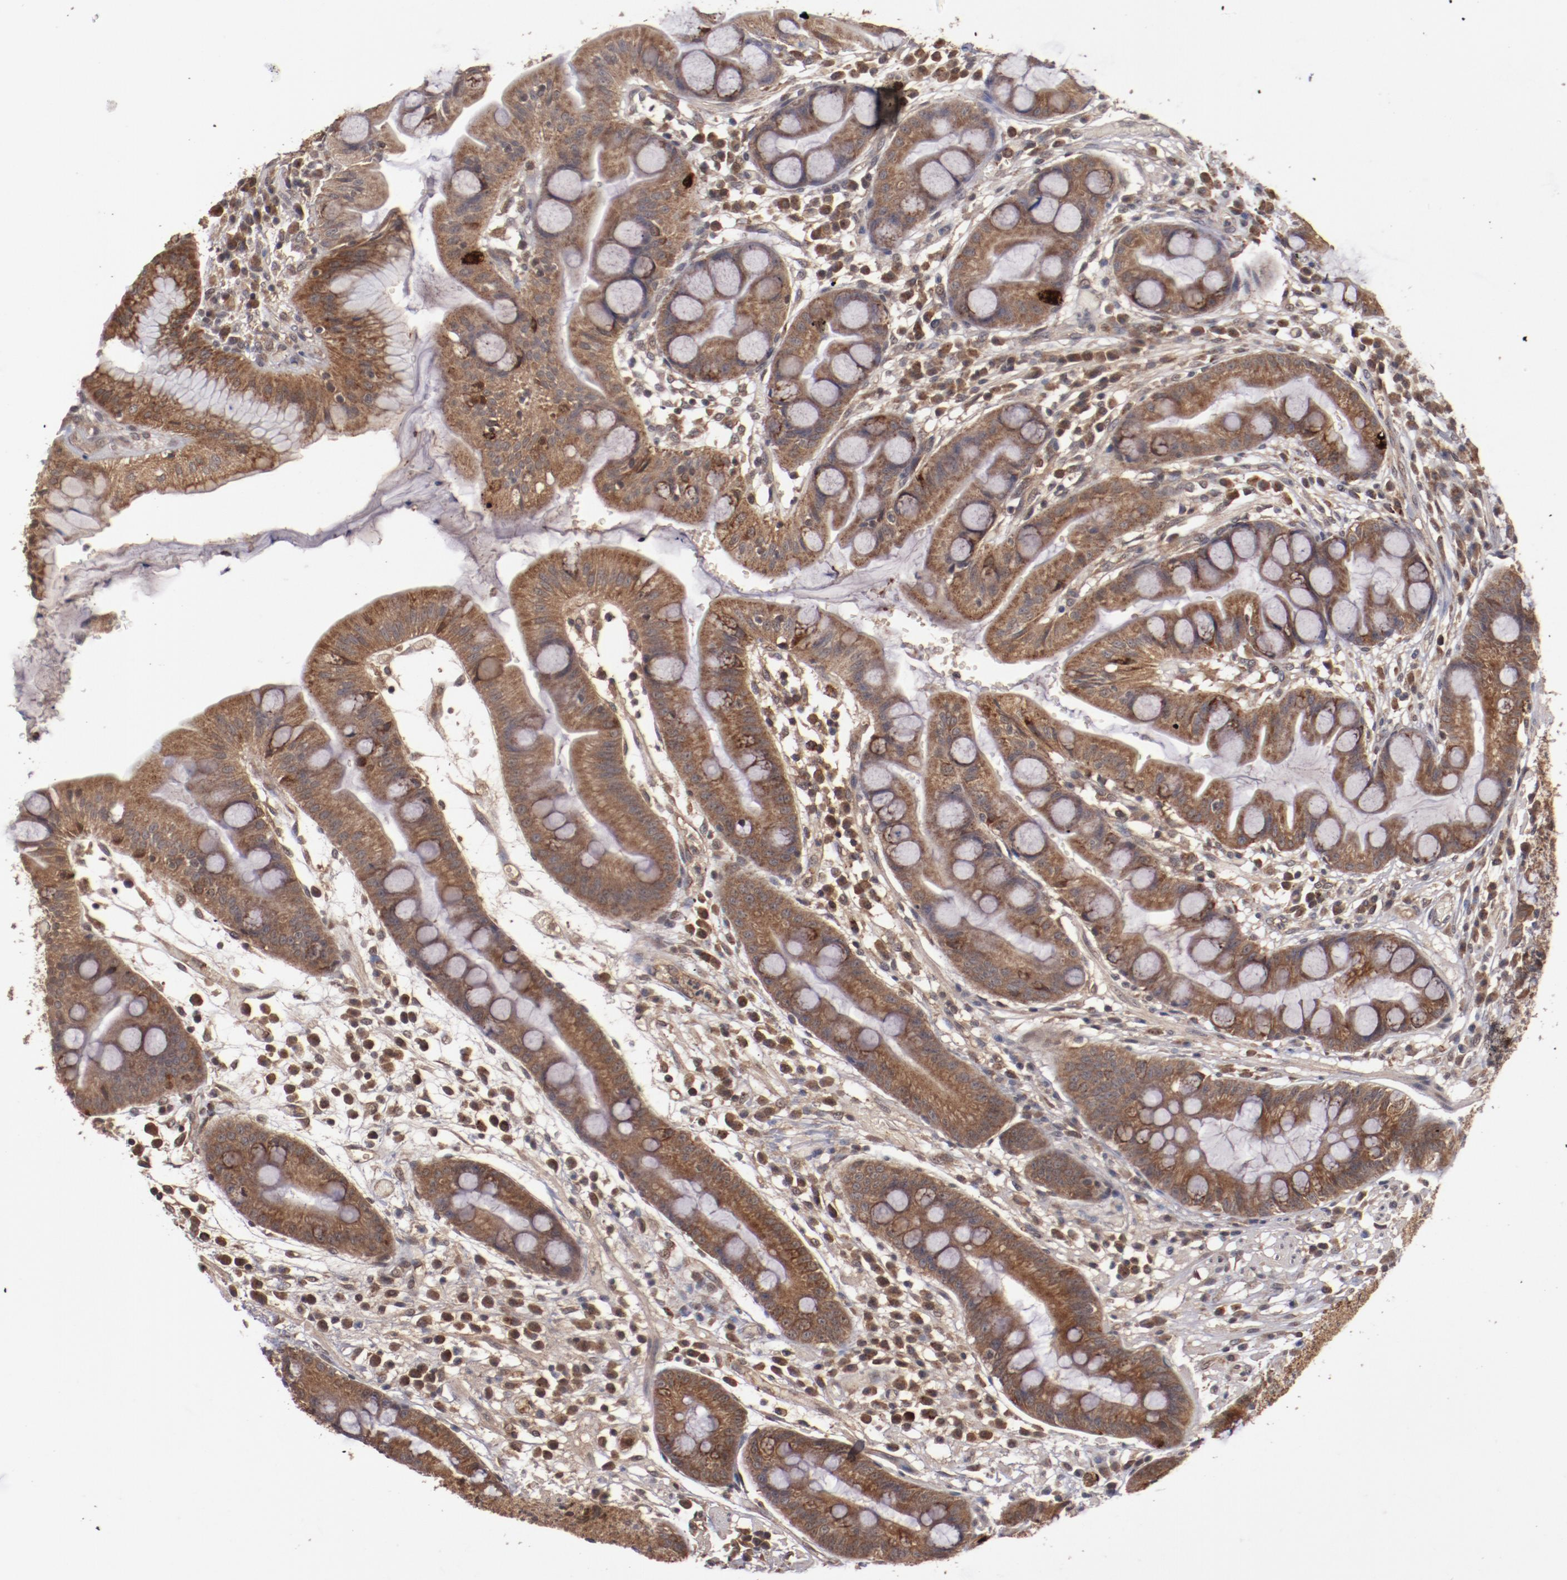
{"staining": {"intensity": "strong", "quantity": ">75%", "location": "cytoplasmic/membranous"}, "tissue": "stomach", "cell_type": "Glandular cells", "image_type": "normal", "snomed": [{"axis": "morphology", "description": "Normal tissue, NOS"}, {"axis": "morphology", "description": "Inflammation, NOS"}, {"axis": "topography", "description": "Stomach, lower"}], "caption": "The immunohistochemical stain labels strong cytoplasmic/membranous staining in glandular cells of unremarkable stomach.", "gene": "TENM1", "patient": {"sex": "male", "age": 59}}